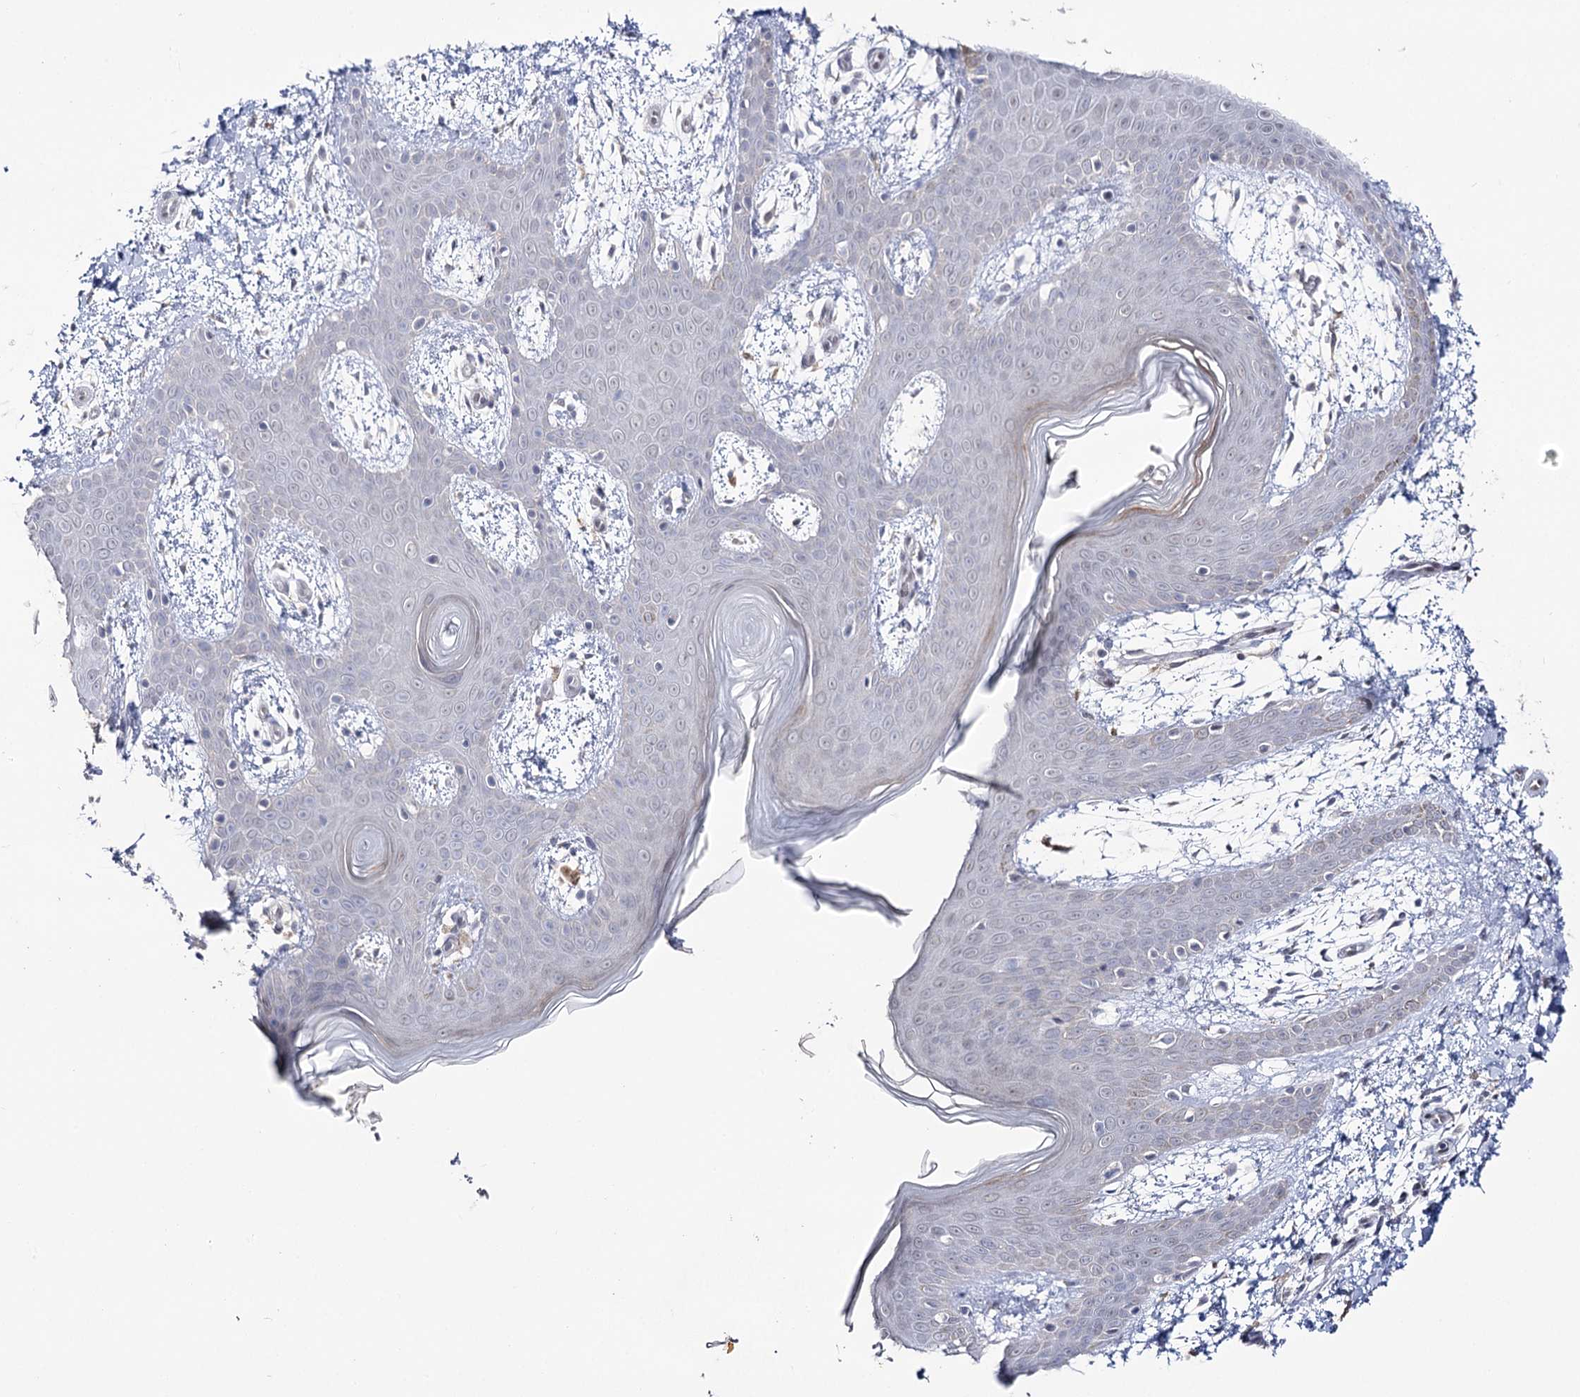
{"staining": {"intensity": "negative", "quantity": "none", "location": "none"}, "tissue": "skin", "cell_type": "Fibroblasts", "image_type": "normal", "snomed": [{"axis": "morphology", "description": "Normal tissue, NOS"}, {"axis": "topography", "description": "Skin"}], "caption": "Immunohistochemical staining of unremarkable skin reveals no significant staining in fibroblasts. (IHC, brightfield microscopy, high magnification).", "gene": "VGLL4", "patient": {"sex": "male", "age": 36}}